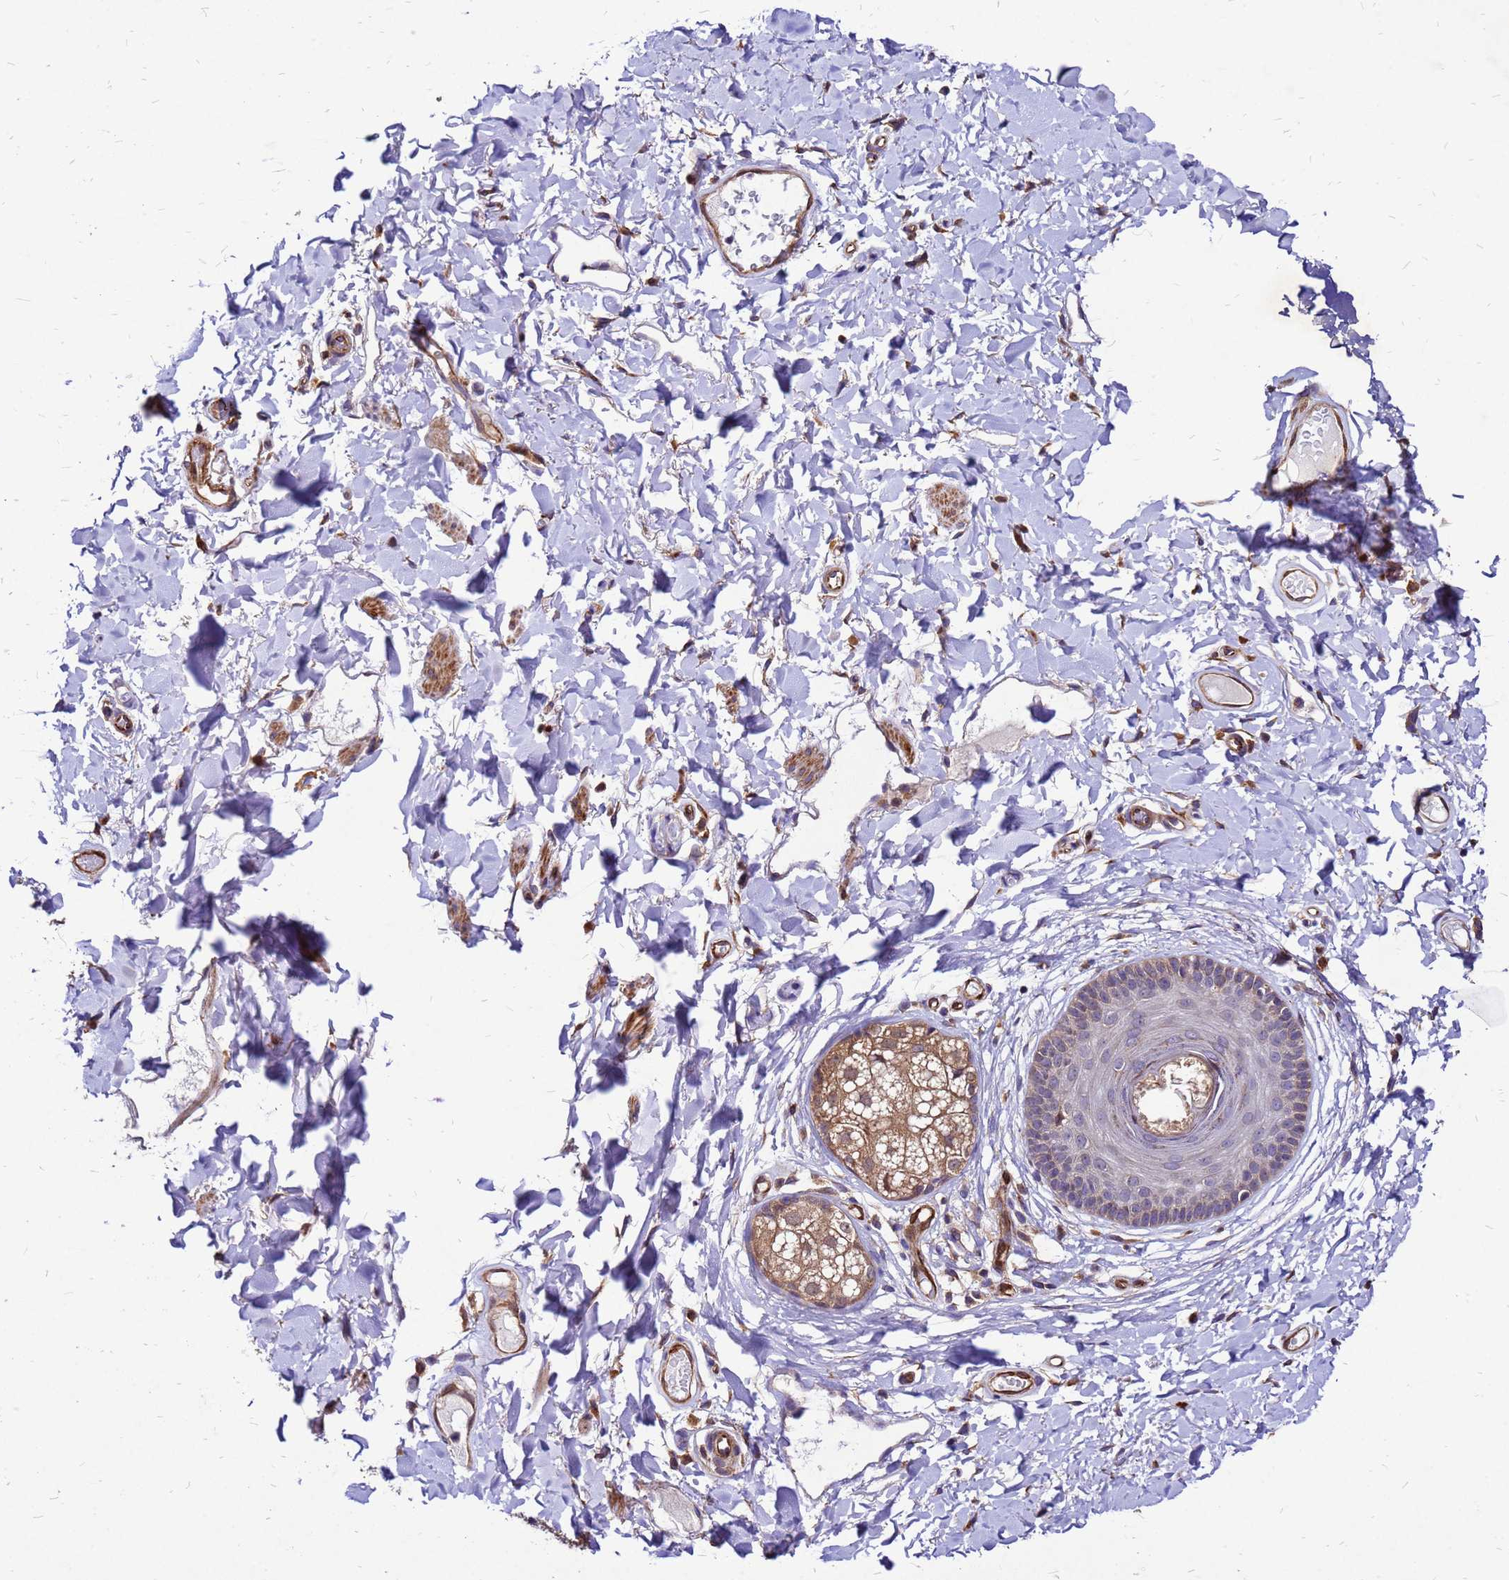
{"staining": {"intensity": "moderate", "quantity": "<25%", "location": "cytoplasmic/membranous"}, "tissue": "skin", "cell_type": "Epidermal cells", "image_type": "normal", "snomed": [{"axis": "morphology", "description": "Normal tissue, NOS"}, {"axis": "topography", "description": "Vulva"}], "caption": "Skin was stained to show a protein in brown. There is low levels of moderate cytoplasmic/membranous expression in approximately <25% of epidermal cells. Nuclei are stained in blue.", "gene": "DUSP23", "patient": {"sex": "female", "age": 73}}